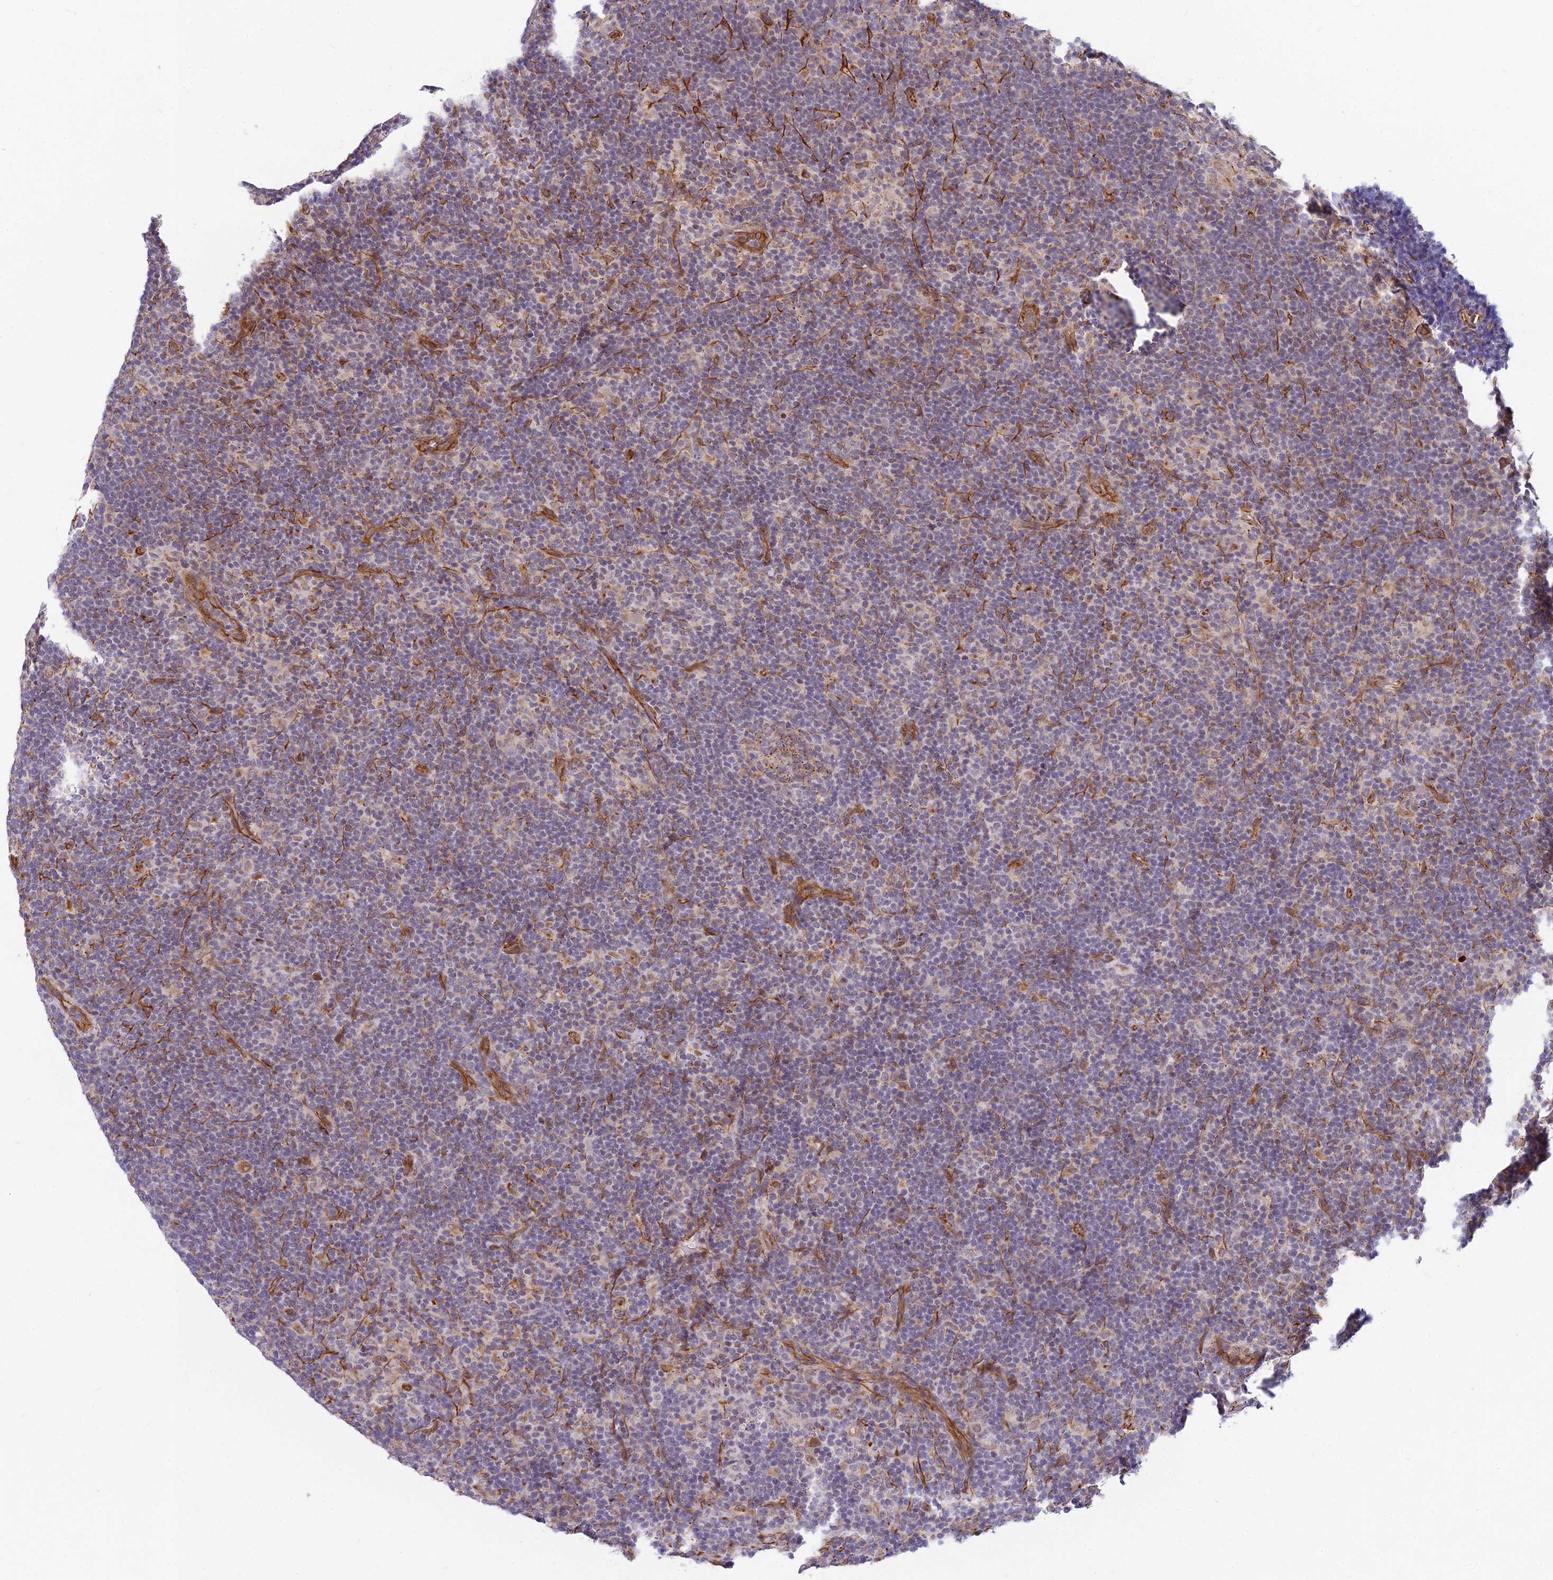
{"staining": {"intensity": "weak", "quantity": "25%-75%", "location": "cytoplasmic/membranous"}, "tissue": "lymphoma", "cell_type": "Tumor cells", "image_type": "cancer", "snomed": [{"axis": "morphology", "description": "Hodgkin's disease, NOS"}, {"axis": "topography", "description": "Lymph node"}], "caption": "IHC (DAB (3,3'-diaminobenzidine)) staining of lymphoma demonstrates weak cytoplasmic/membranous protein positivity in about 25%-75% of tumor cells.", "gene": "SAPCD2", "patient": {"sex": "female", "age": 57}}